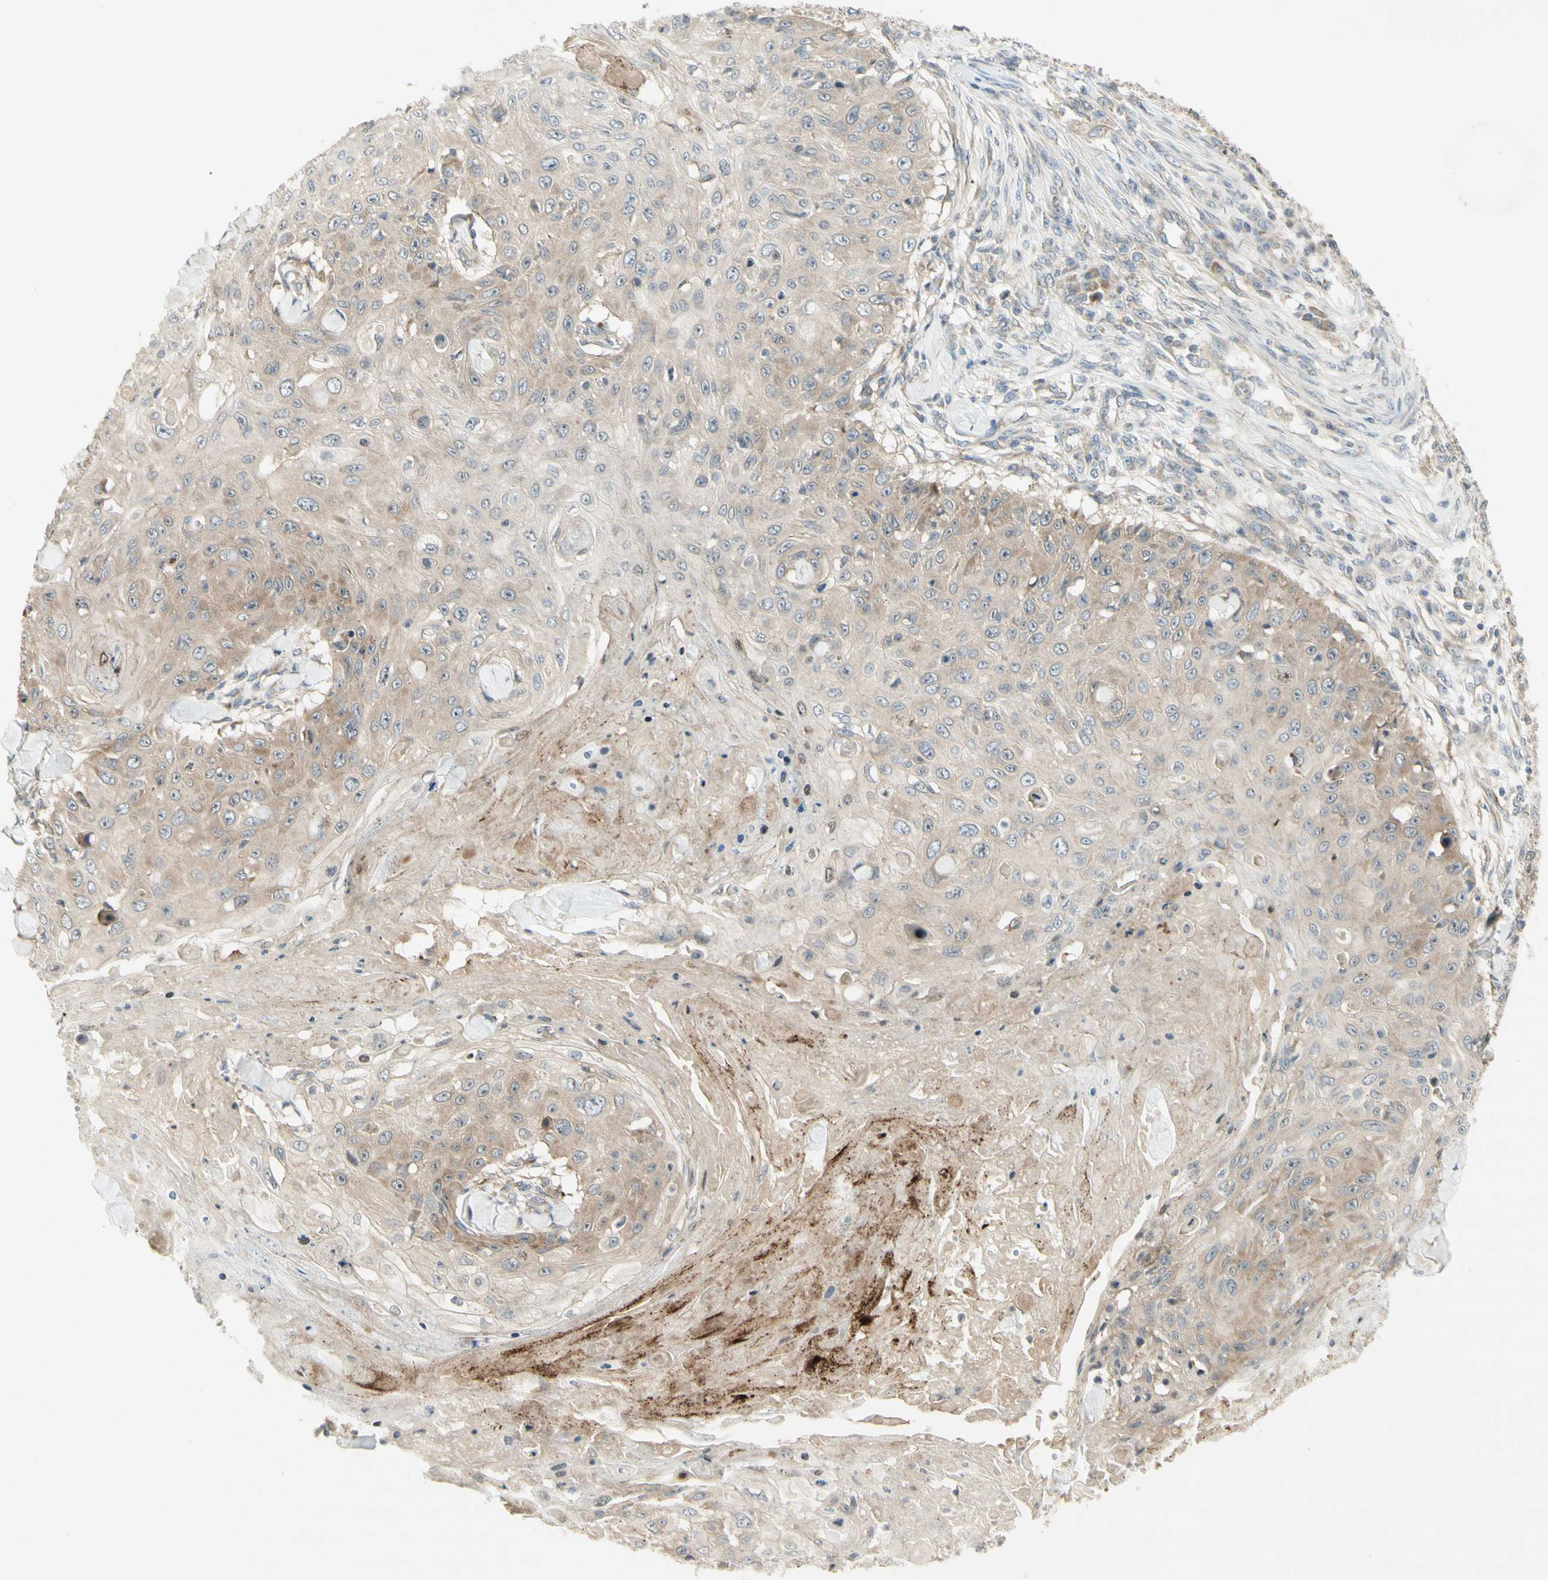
{"staining": {"intensity": "weak", "quantity": "25%-75%", "location": "cytoplasmic/membranous"}, "tissue": "skin cancer", "cell_type": "Tumor cells", "image_type": "cancer", "snomed": [{"axis": "morphology", "description": "Squamous cell carcinoma, NOS"}, {"axis": "topography", "description": "Skin"}], "caption": "Tumor cells demonstrate low levels of weak cytoplasmic/membranous positivity in approximately 25%-75% of cells in human skin cancer. (Stains: DAB (3,3'-diaminobenzidine) in brown, nuclei in blue, Microscopy: brightfield microscopy at high magnification).", "gene": "ETF1", "patient": {"sex": "male", "age": 86}}